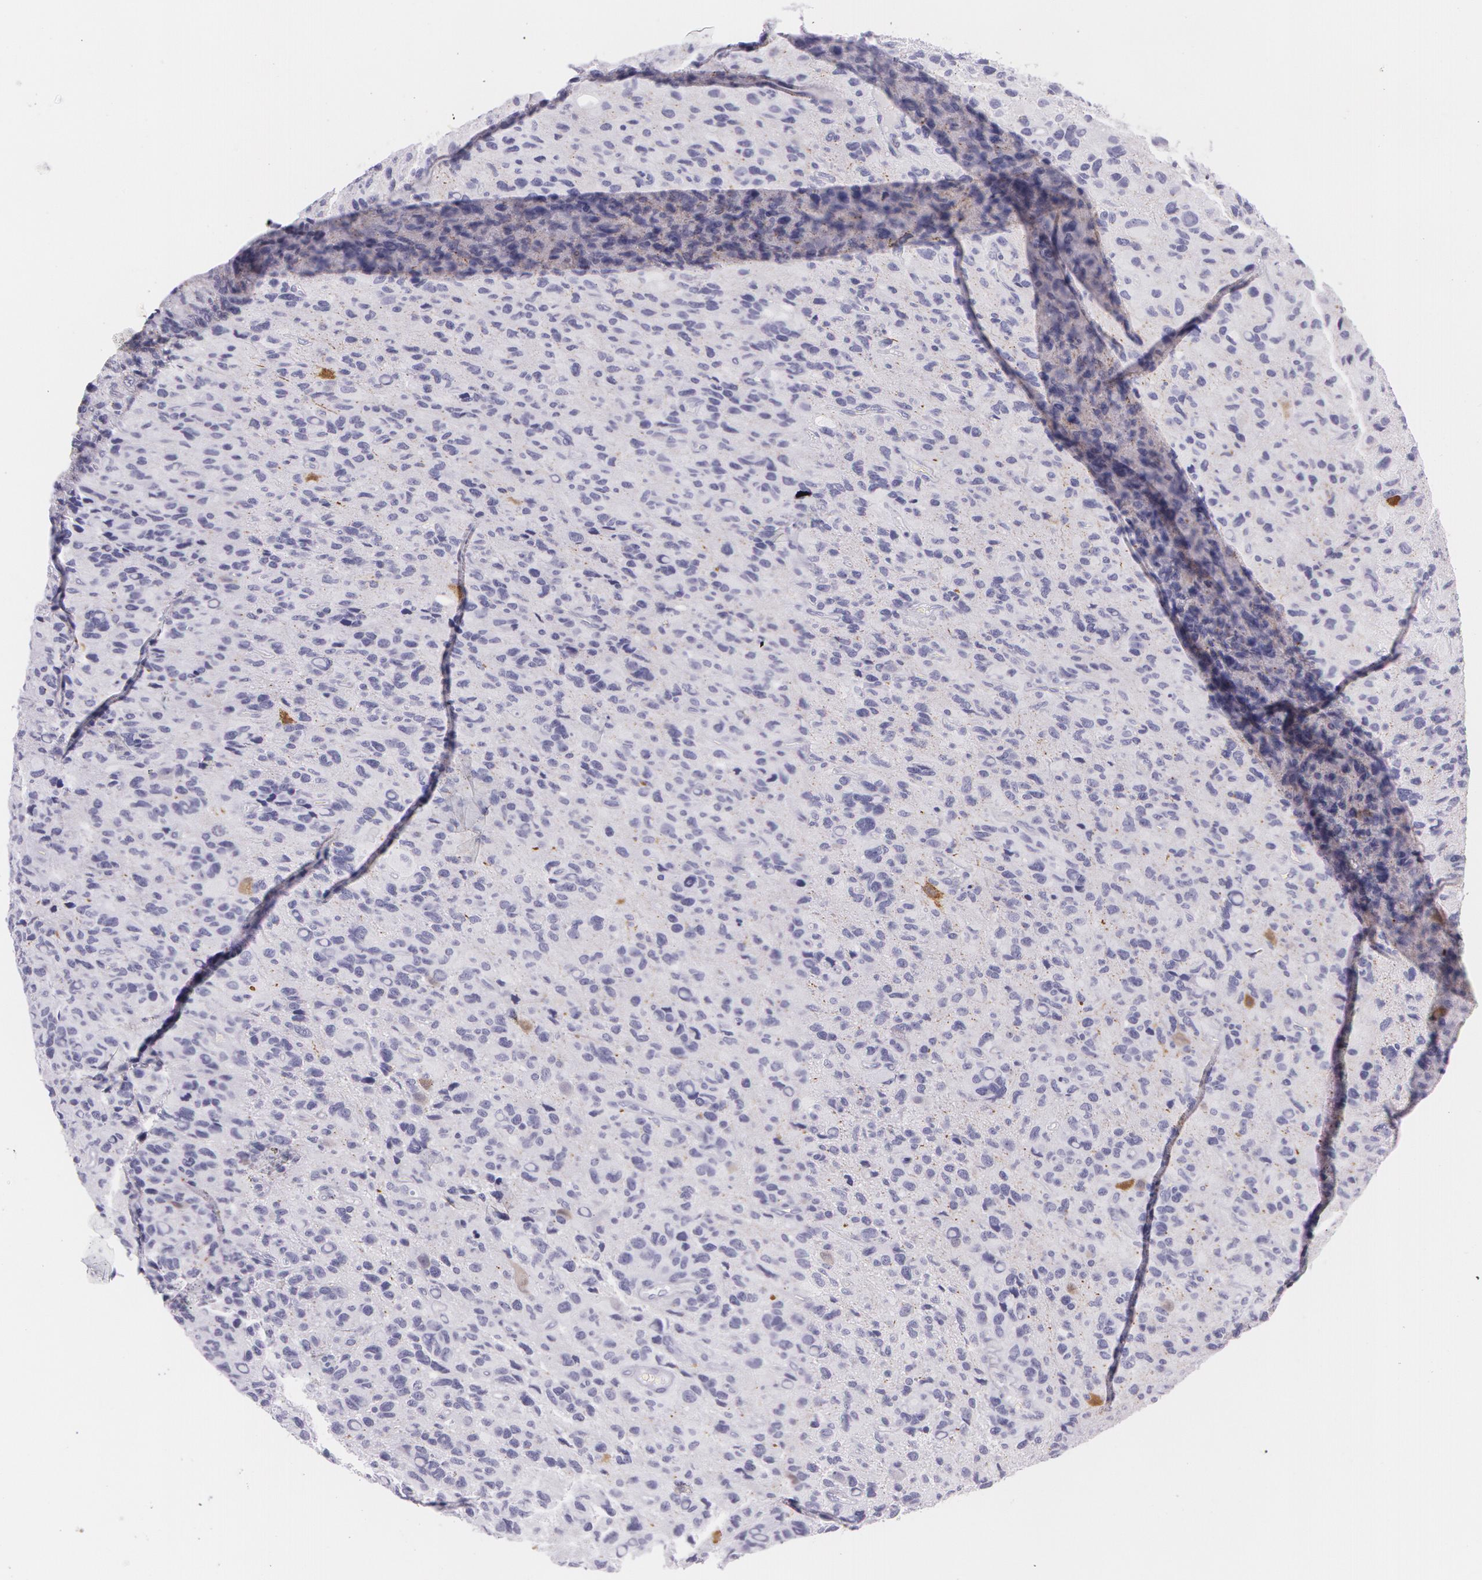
{"staining": {"intensity": "negative", "quantity": "none", "location": "none"}, "tissue": "glioma", "cell_type": "Tumor cells", "image_type": "cancer", "snomed": [{"axis": "morphology", "description": "Glioma, malignant, High grade"}, {"axis": "topography", "description": "Brain"}], "caption": "Tumor cells are negative for protein expression in human glioma.", "gene": "SNCG", "patient": {"sex": "male", "age": 77}}